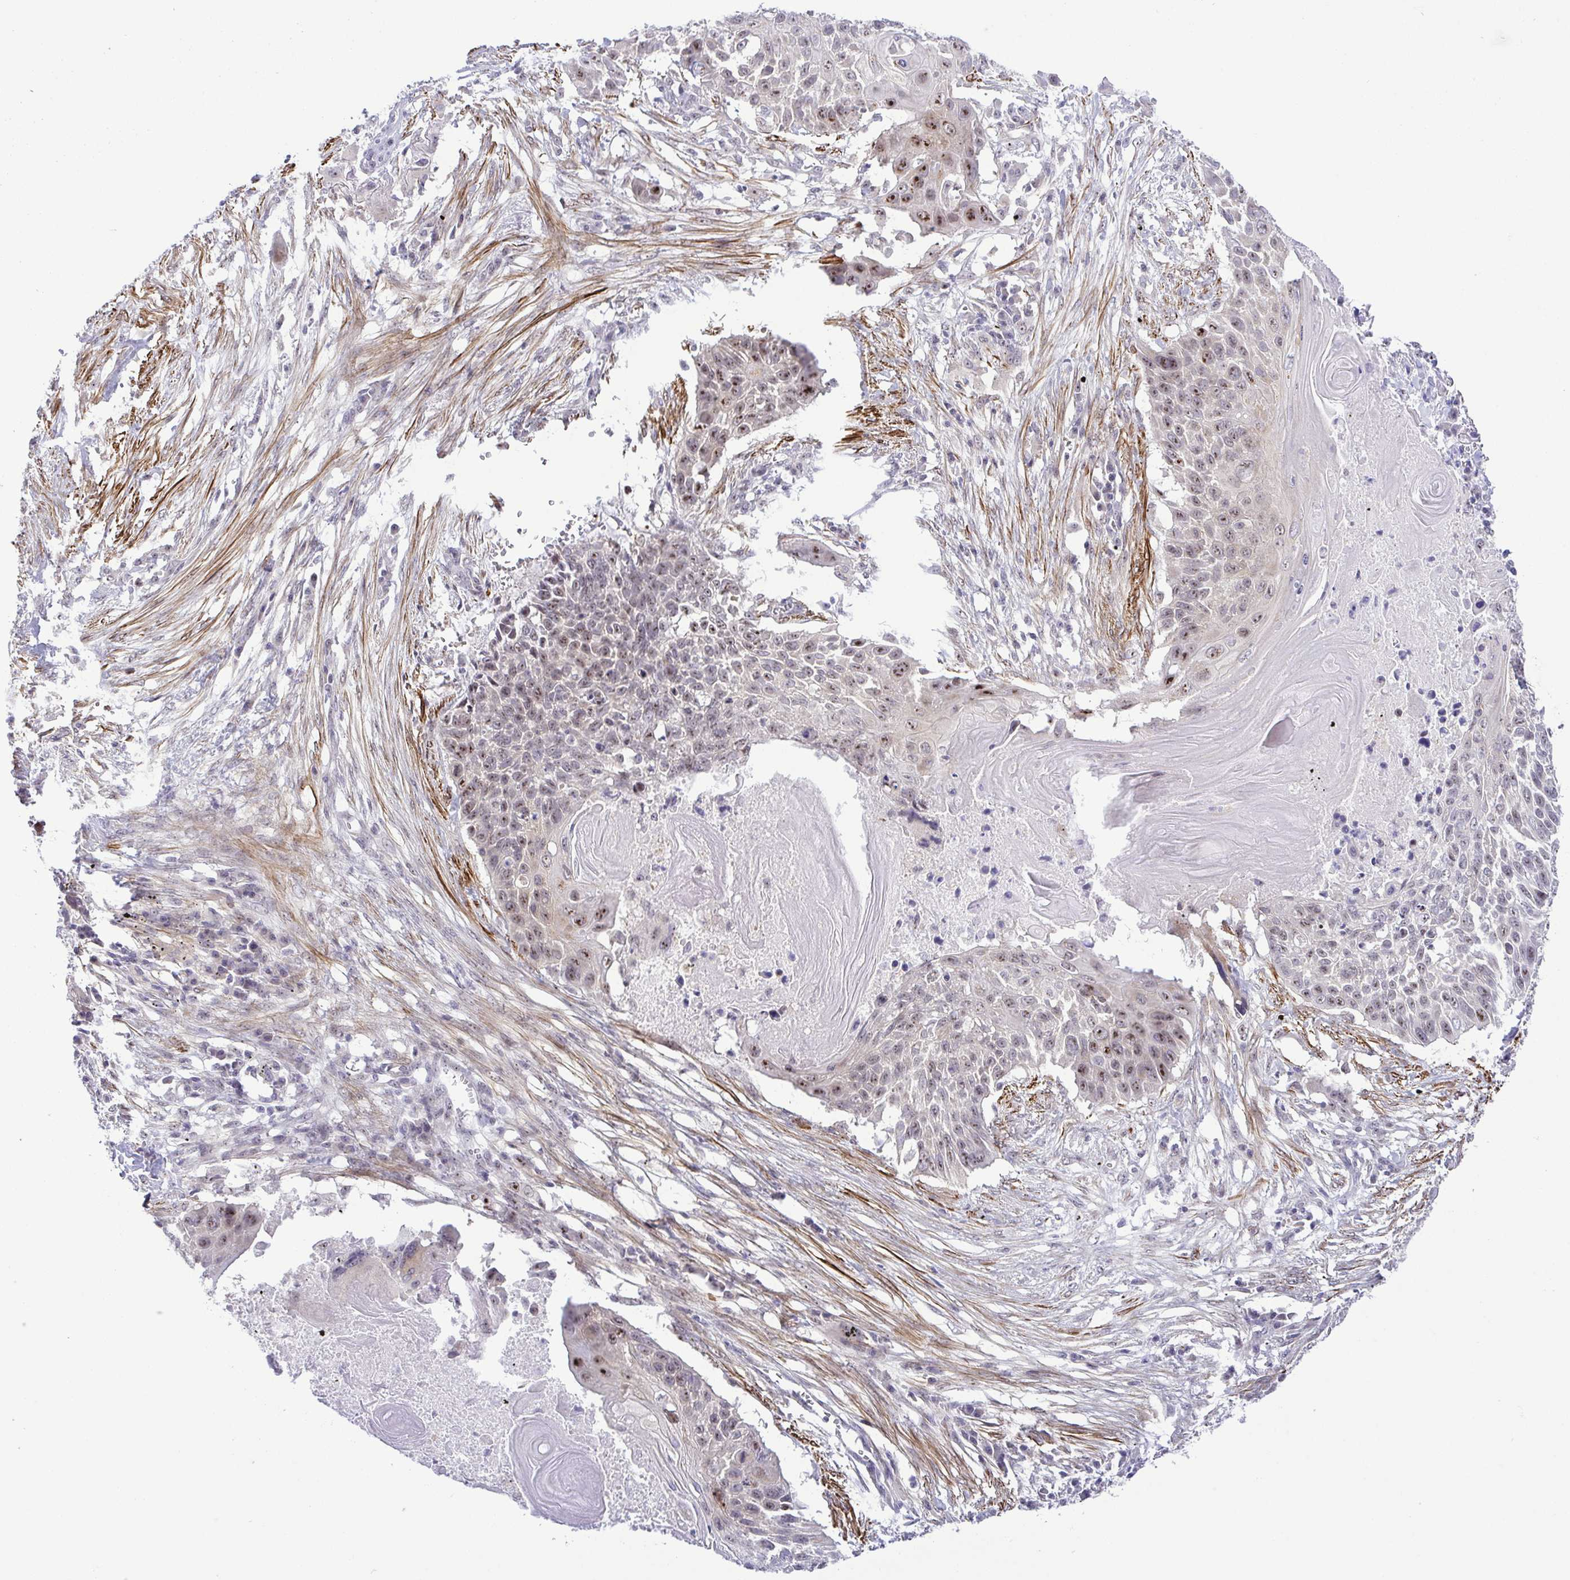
{"staining": {"intensity": "weak", "quantity": "<25%", "location": "nuclear"}, "tissue": "lung cancer", "cell_type": "Tumor cells", "image_type": "cancer", "snomed": [{"axis": "morphology", "description": "Squamous cell carcinoma, NOS"}, {"axis": "topography", "description": "Lung"}], "caption": "This is a photomicrograph of immunohistochemistry (IHC) staining of lung cancer, which shows no expression in tumor cells.", "gene": "RSL24D1", "patient": {"sex": "male", "age": 78}}